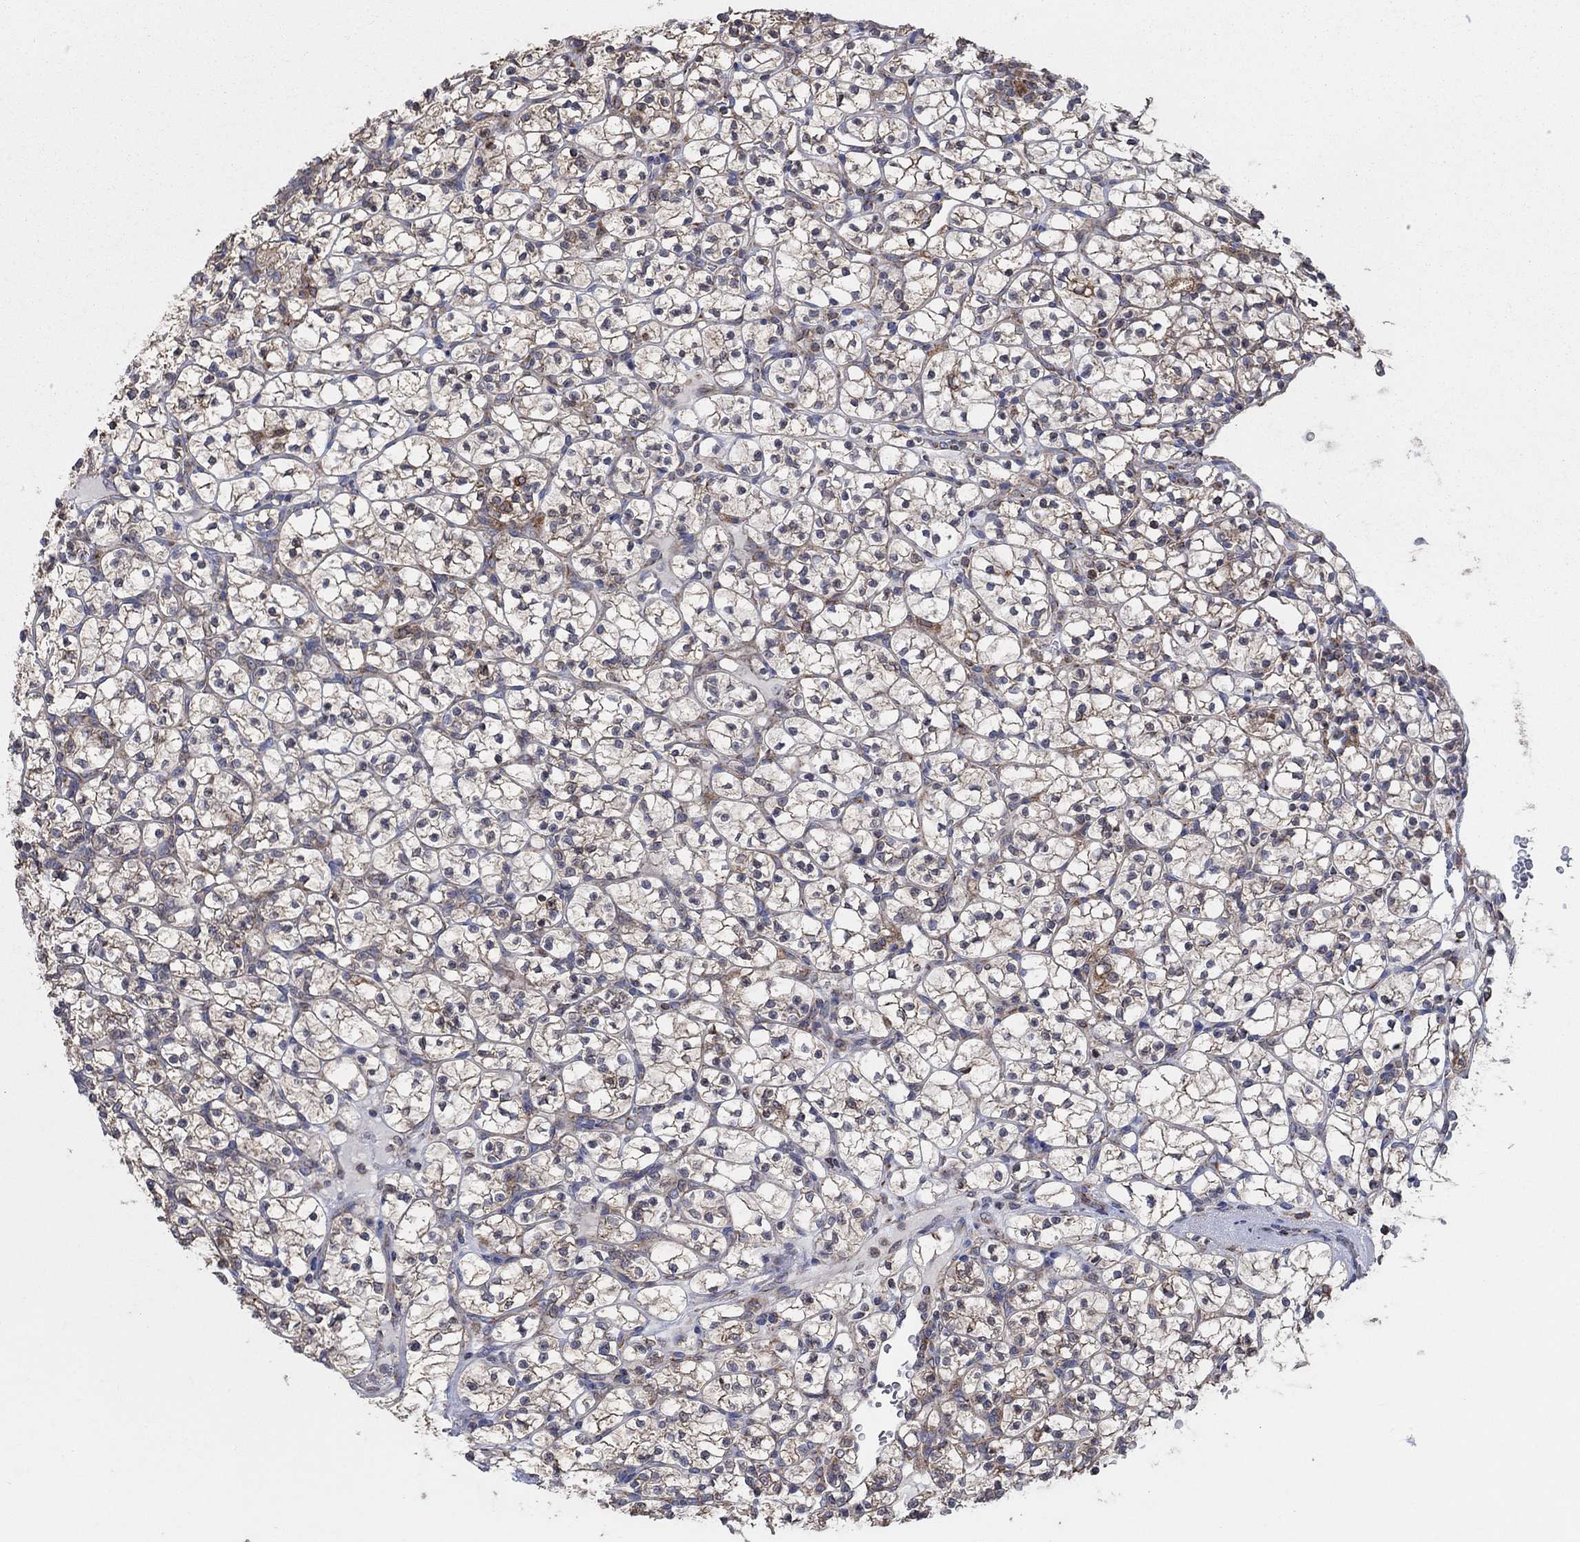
{"staining": {"intensity": "moderate", "quantity": ">75%", "location": "cytoplasmic/membranous"}, "tissue": "renal cancer", "cell_type": "Tumor cells", "image_type": "cancer", "snomed": [{"axis": "morphology", "description": "Adenocarcinoma, NOS"}, {"axis": "topography", "description": "Kidney"}], "caption": "This image reveals renal cancer (adenocarcinoma) stained with IHC to label a protein in brown. The cytoplasmic/membranous of tumor cells show moderate positivity for the protein. Nuclei are counter-stained blue.", "gene": "NCEH1", "patient": {"sex": "female", "age": 89}}